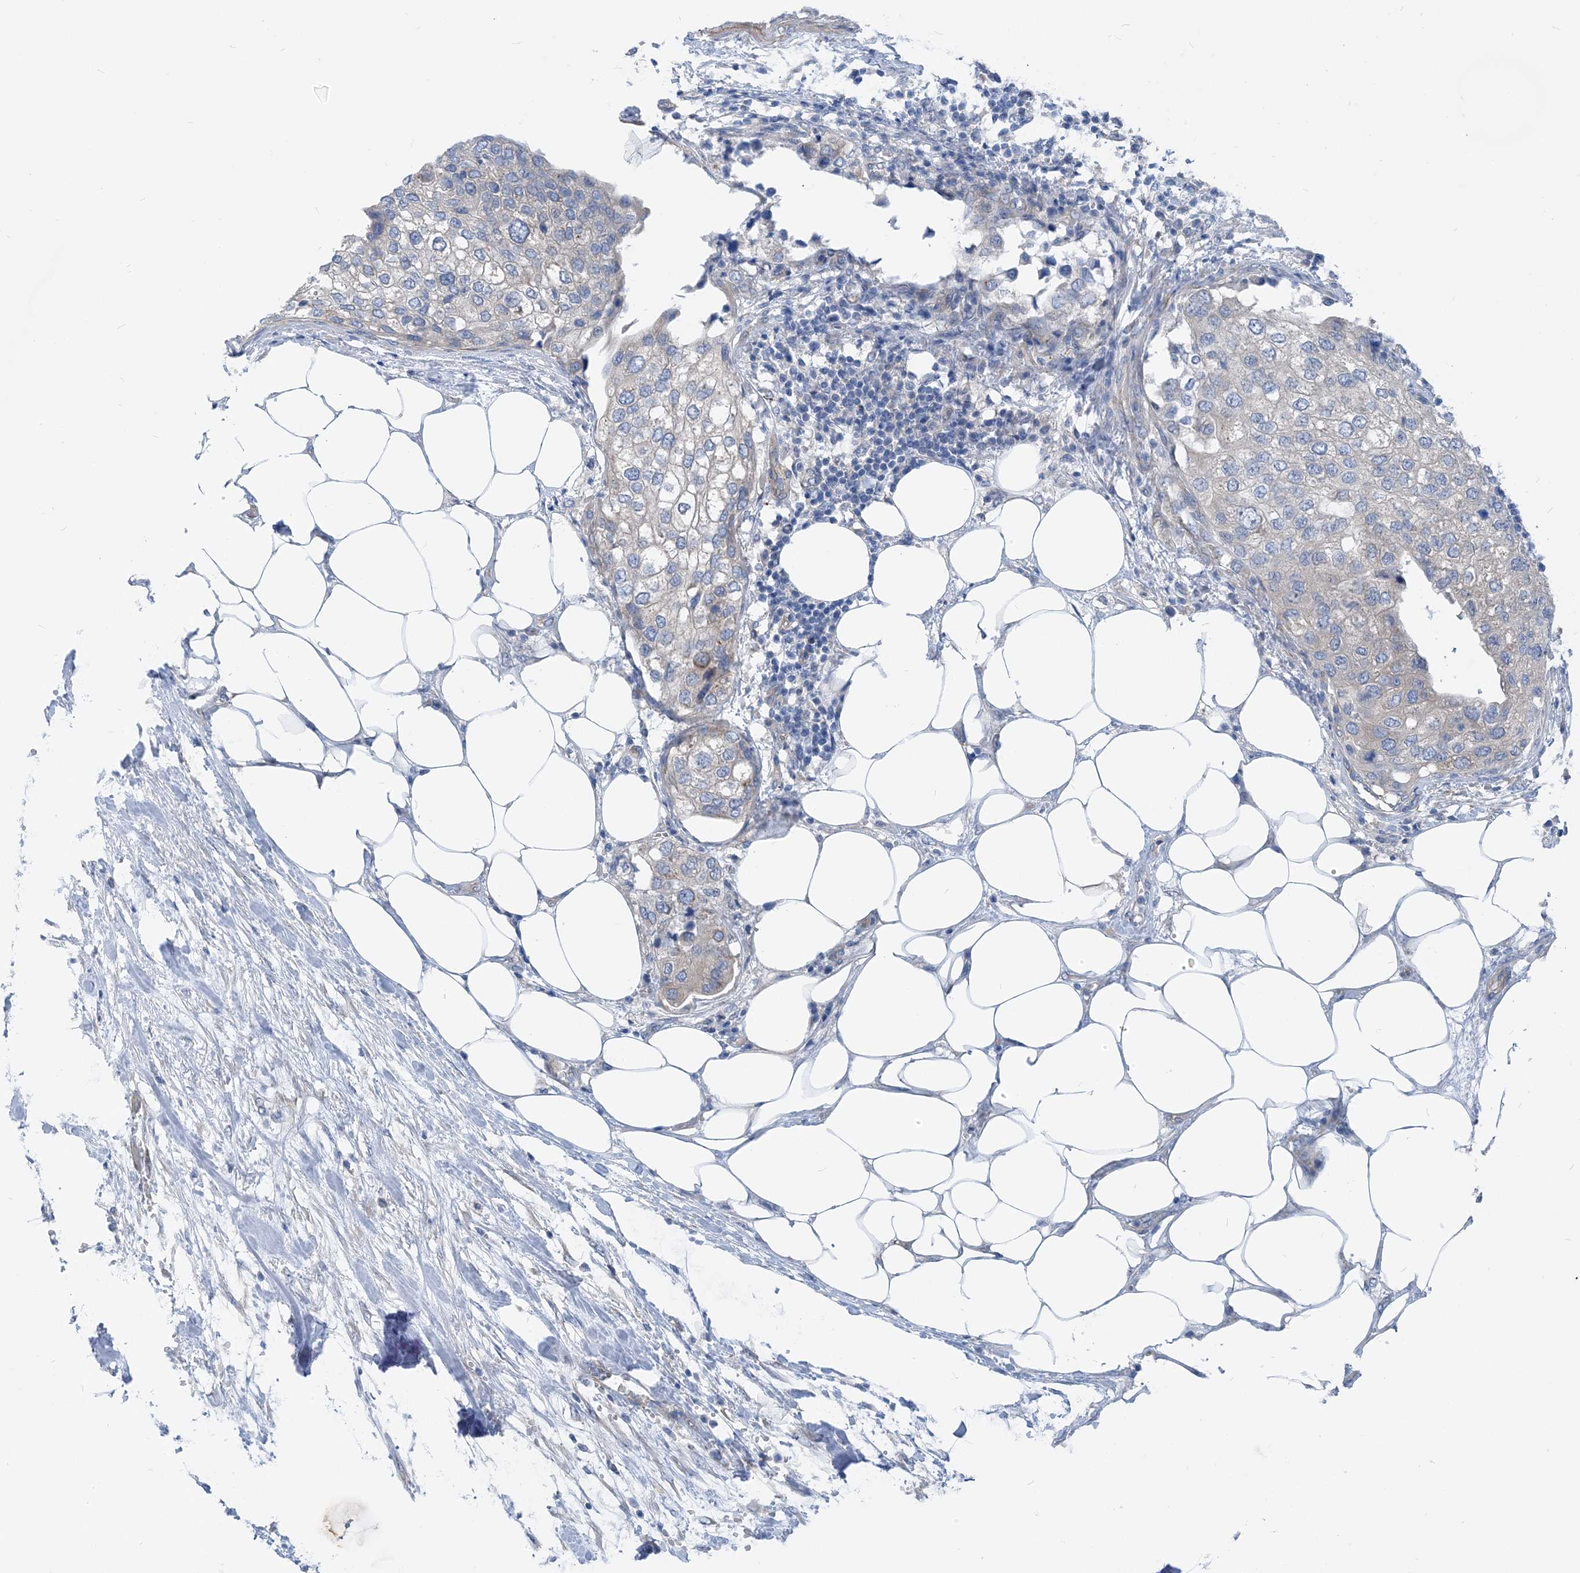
{"staining": {"intensity": "negative", "quantity": "none", "location": "none"}, "tissue": "urothelial cancer", "cell_type": "Tumor cells", "image_type": "cancer", "snomed": [{"axis": "morphology", "description": "Urothelial carcinoma, High grade"}, {"axis": "topography", "description": "Urinary bladder"}], "caption": "Urothelial cancer stained for a protein using immunohistochemistry (IHC) displays no expression tumor cells.", "gene": "PLEKHA3", "patient": {"sex": "male", "age": 64}}